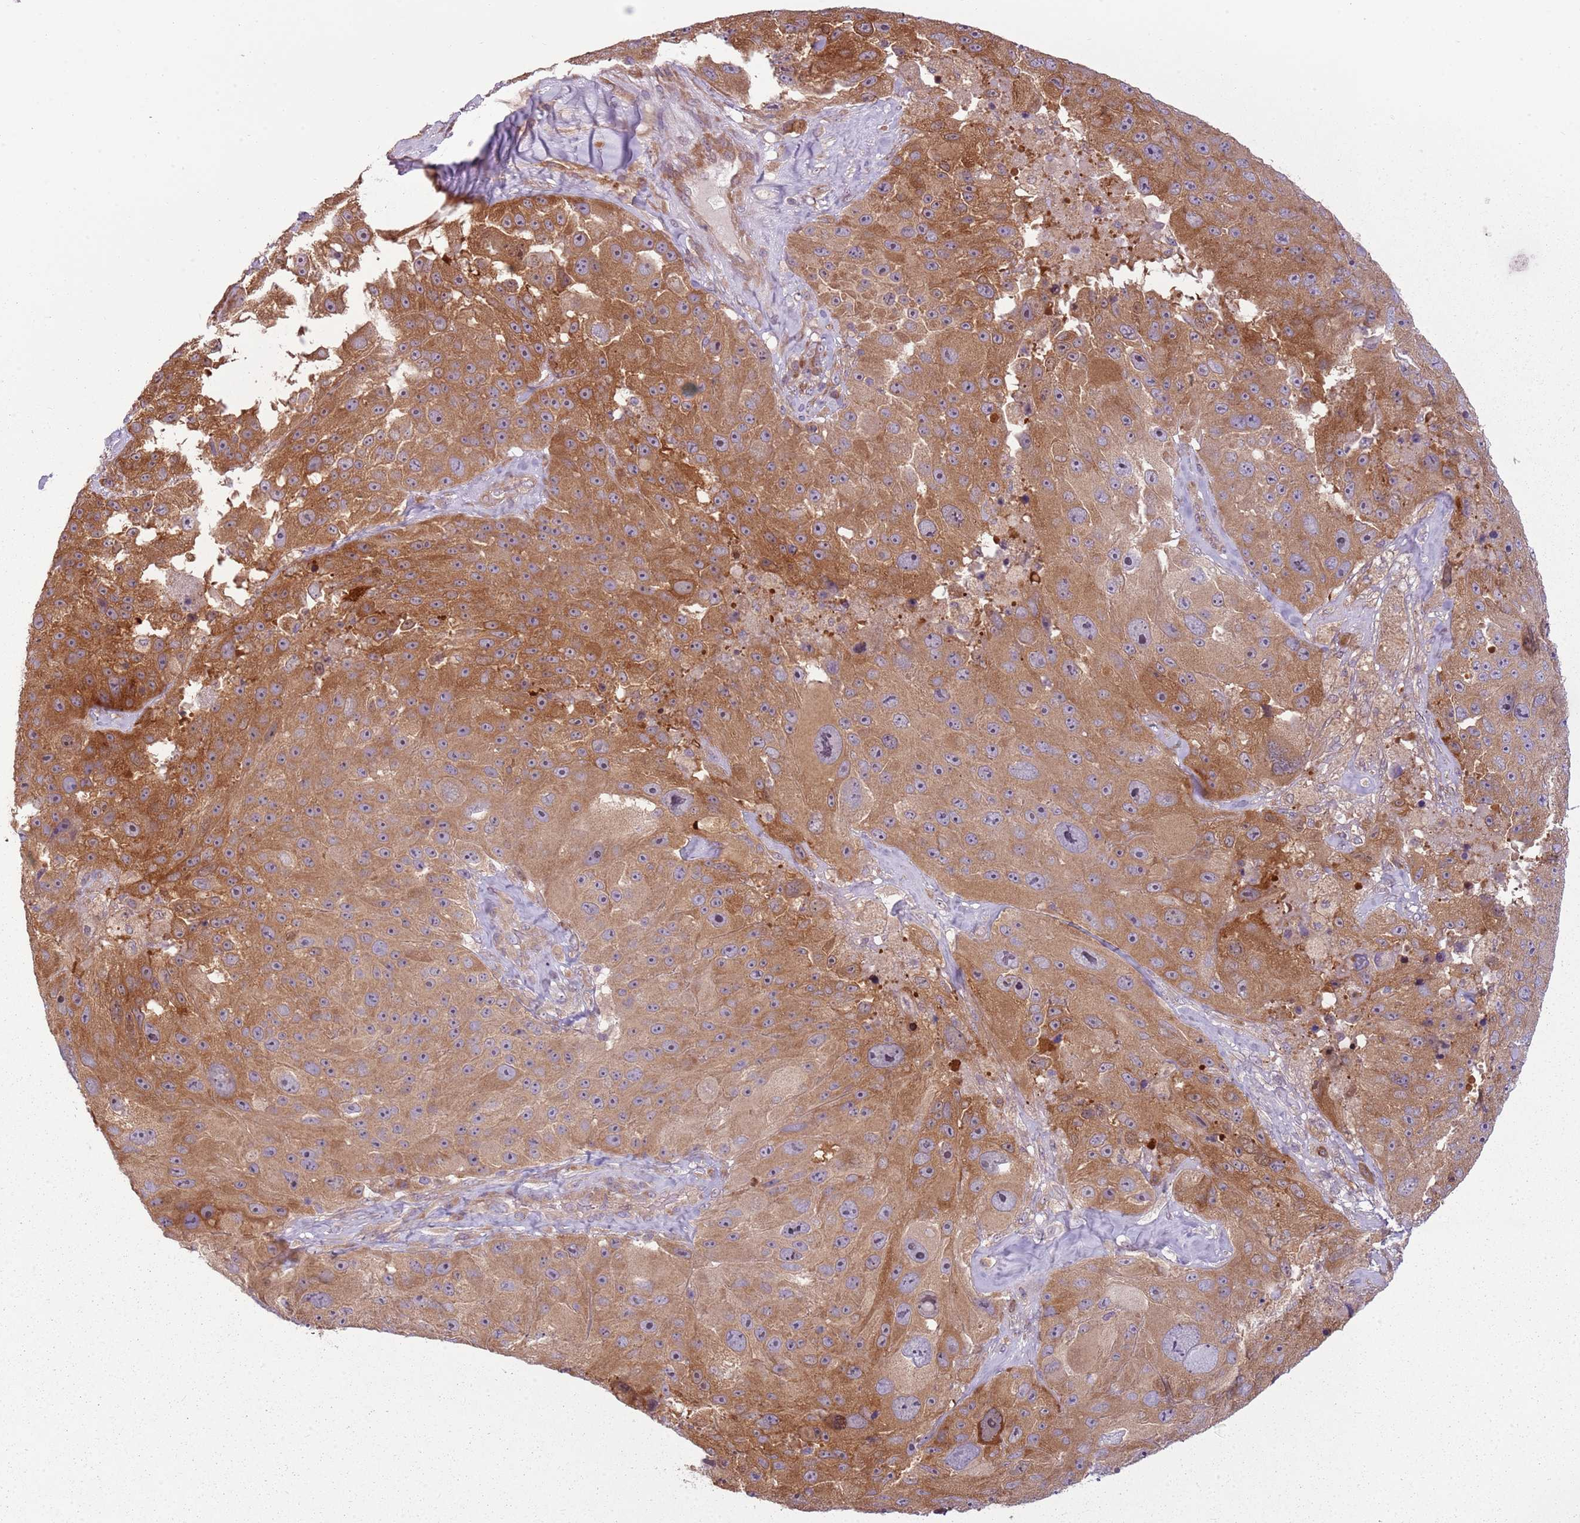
{"staining": {"intensity": "moderate", "quantity": ">75%", "location": "cytoplasmic/membranous"}, "tissue": "melanoma", "cell_type": "Tumor cells", "image_type": "cancer", "snomed": [{"axis": "morphology", "description": "Malignant melanoma, Metastatic site"}, {"axis": "topography", "description": "Lymph node"}], "caption": "Immunohistochemistry of melanoma shows medium levels of moderate cytoplasmic/membranous positivity in about >75% of tumor cells.", "gene": "RPL21", "patient": {"sex": "male", "age": 62}}